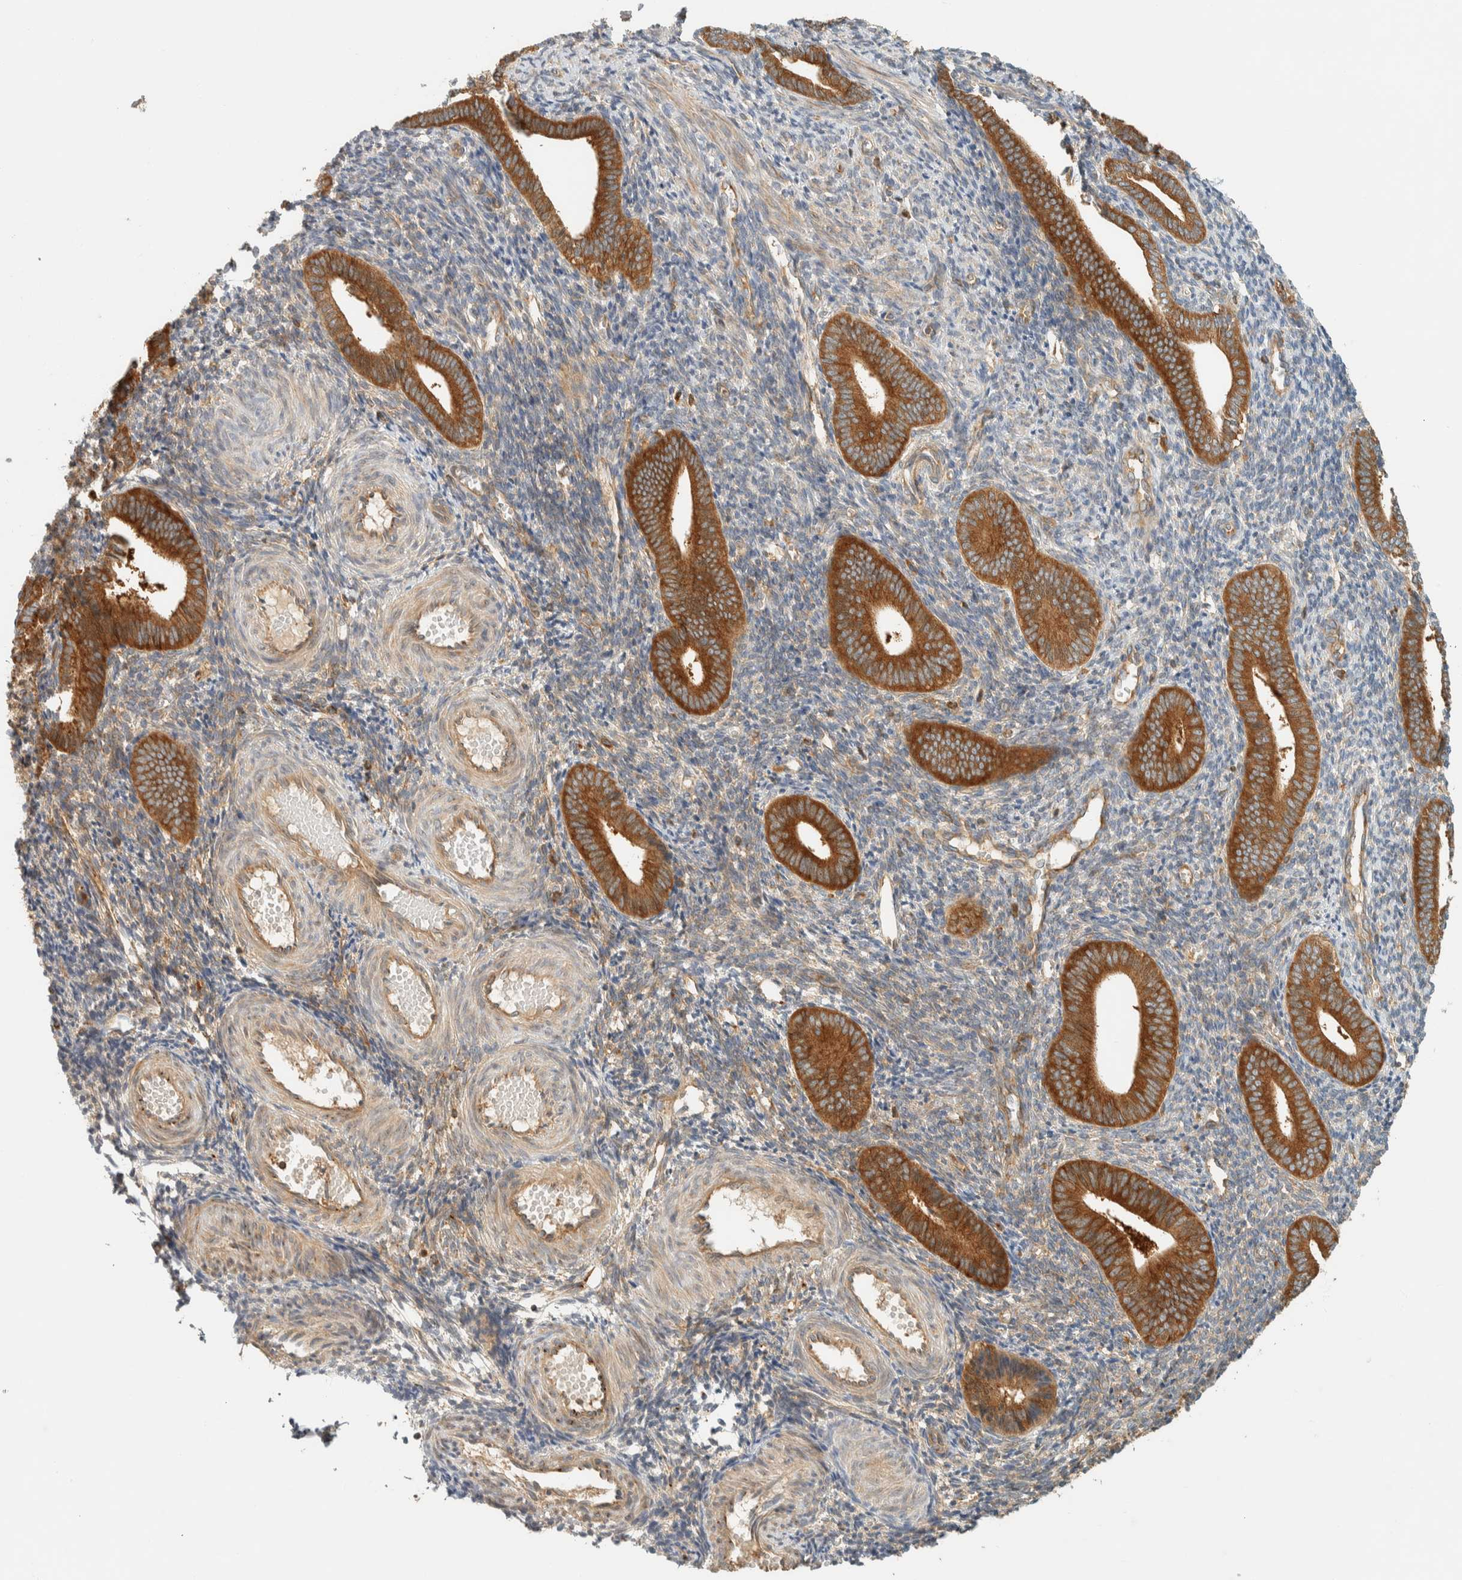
{"staining": {"intensity": "moderate", "quantity": "25%-75%", "location": "cytoplasmic/membranous"}, "tissue": "endometrium", "cell_type": "Cells in endometrial stroma", "image_type": "normal", "snomed": [{"axis": "morphology", "description": "Normal tissue, NOS"}, {"axis": "topography", "description": "Uterus"}, {"axis": "topography", "description": "Endometrium"}], "caption": "Cells in endometrial stroma exhibit medium levels of moderate cytoplasmic/membranous expression in about 25%-75% of cells in benign endometrium. (DAB (3,3'-diaminobenzidine) IHC, brown staining for protein, blue staining for nuclei).", "gene": "ARFGEF1", "patient": {"sex": "female", "age": 33}}